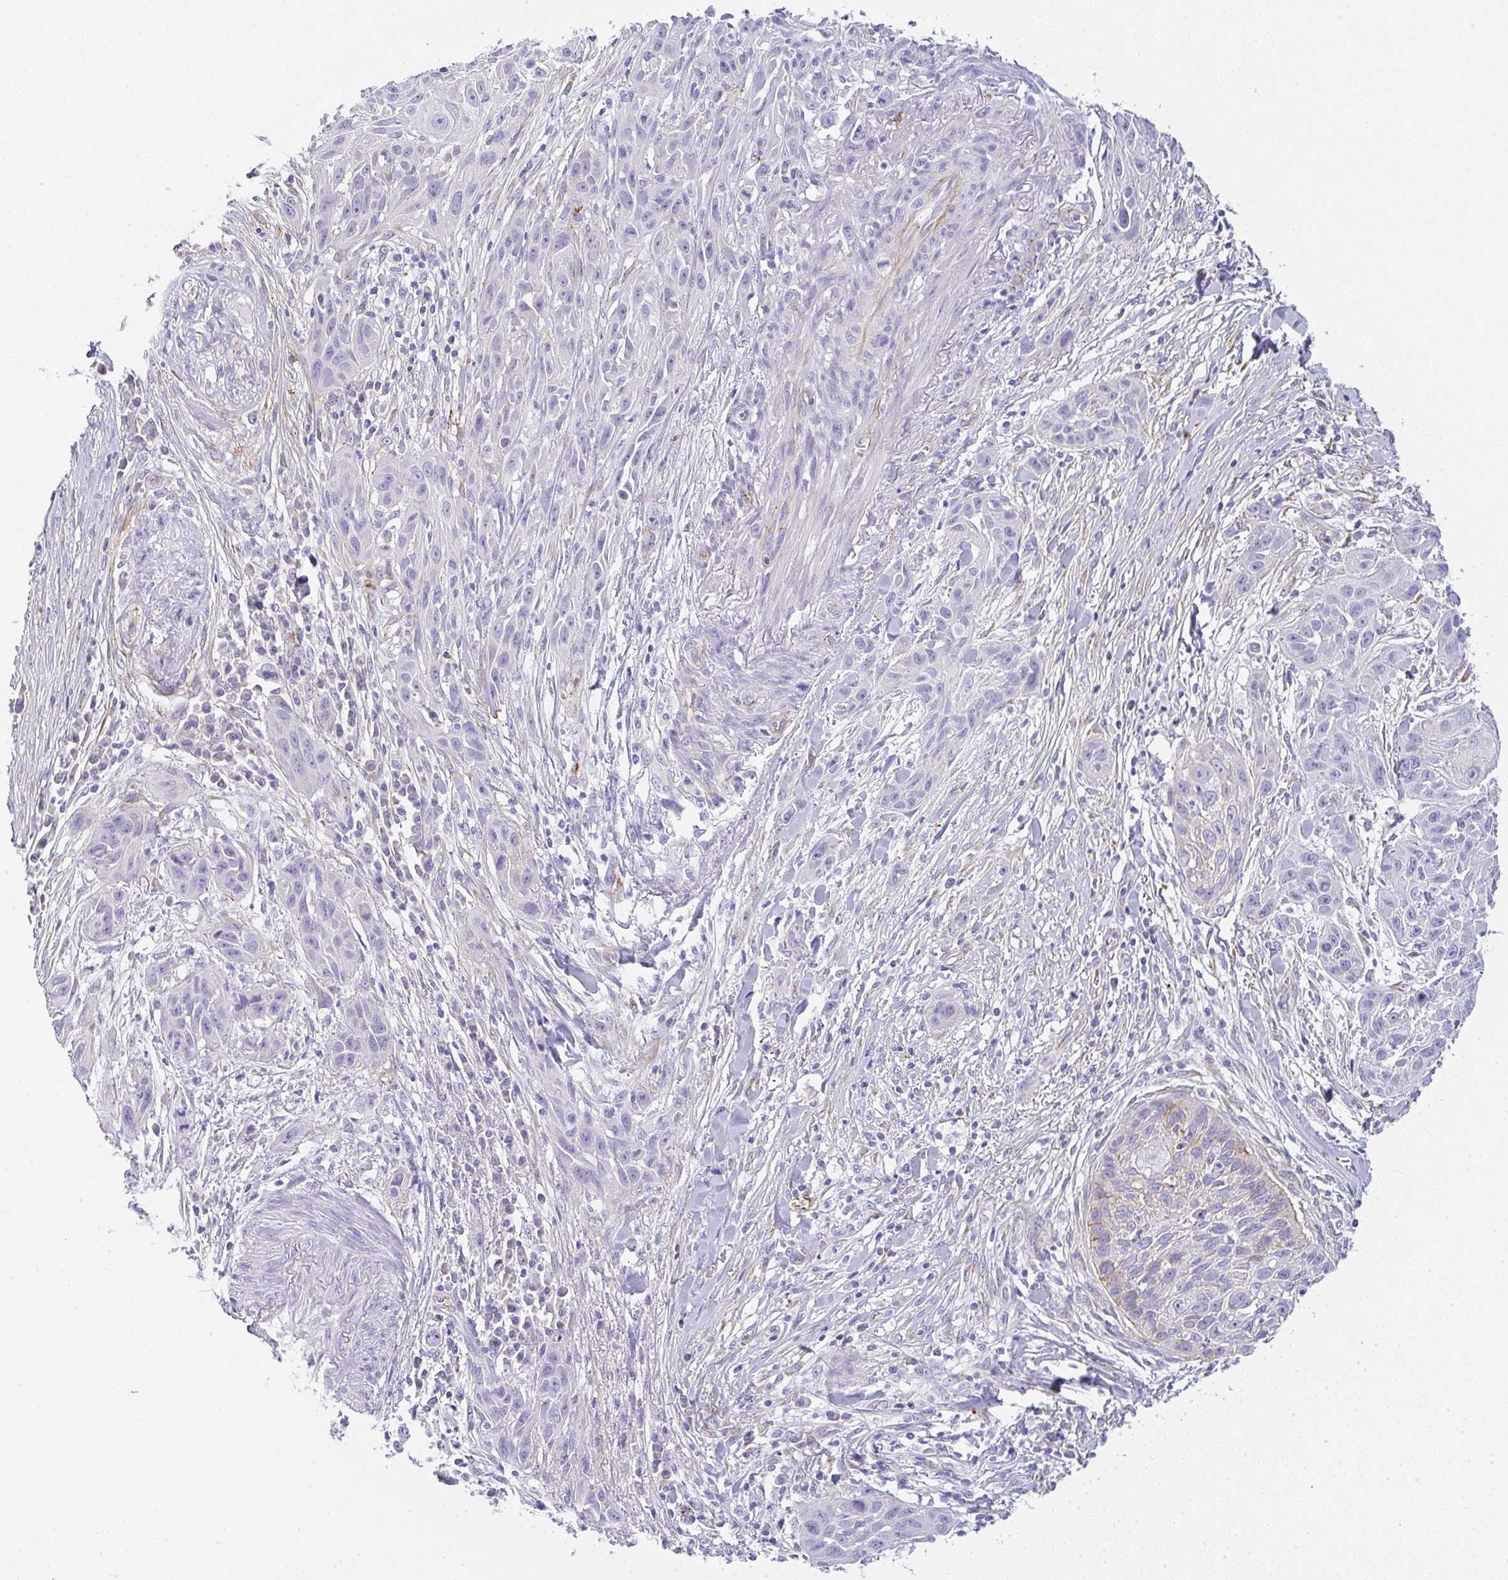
{"staining": {"intensity": "weak", "quantity": "<25%", "location": "cytoplasmic/membranous"}, "tissue": "skin cancer", "cell_type": "Tumor cells", "image_type": "cancer", "snomed": [{"axis": "morphology", "description": "Squamous cell carcinoma, NOS"}, {"axis": "topography", "description": "Skin"}, {"axis": "topography", "description": "Vulva"}], "caption": "This is an immunohistochemistry (IHC) histopathology image of human skin cancer. There is no staining in tumor cells.", "gene": "LPAR4", "patient": {"sex": "female", "age": 83}}